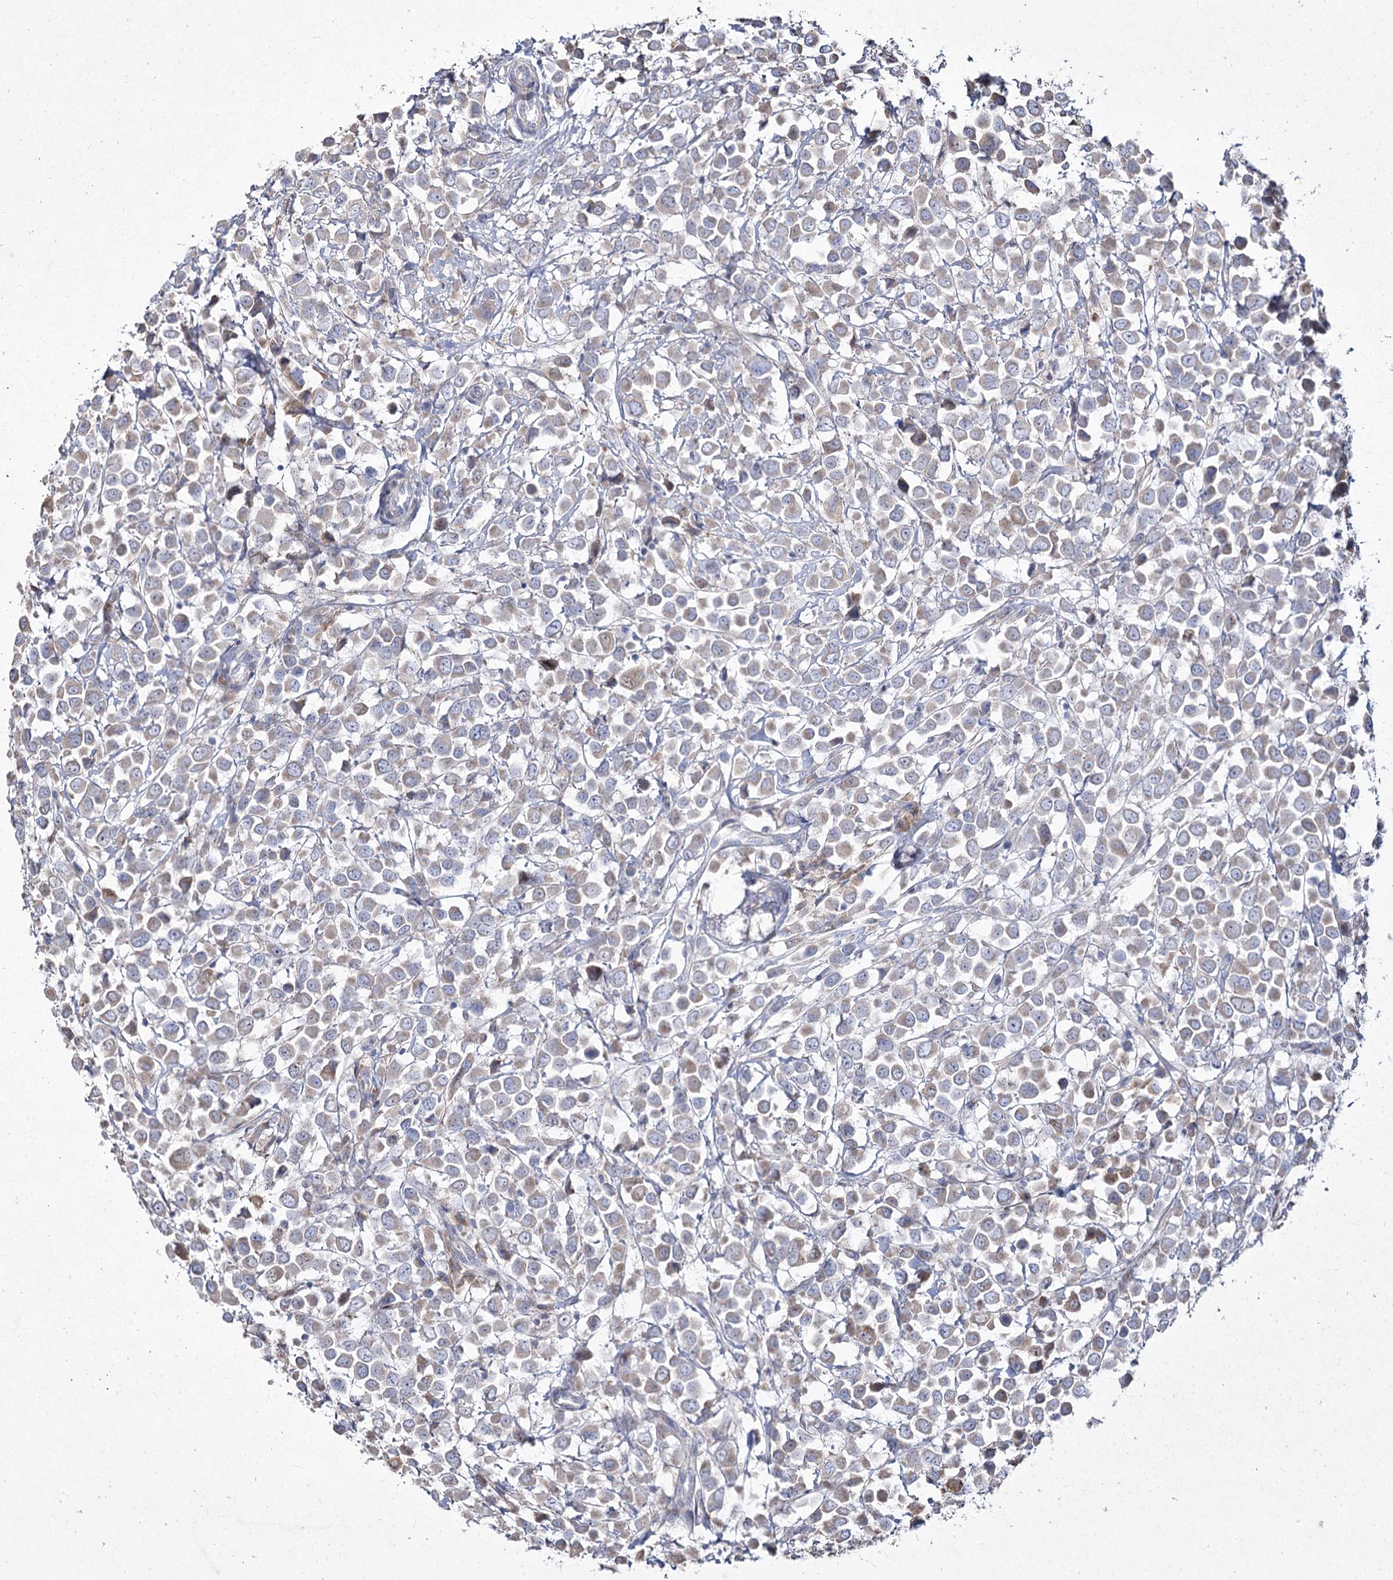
{"staining": {"intensity": "moderate", "quantity": "<25%", "location": "cytoplasmic/membranous"}, "tissue": "breast cancer", "cell_type": "Tumor cells", "image_type": "cancer", "snomed": [{"axis": "morphology", "description": "Duct carcinoma"}, {"axis": "topography", "description": "Breast"}], "caption": "High-magnification brightfield microscopy of breast cancer stained with DAB (3,3'-diaminobenzidine) (brown) and counterstained with hematoxylin (blue). tumor cells exhibit moderate cytoplasmic/membranous positivity is present in about<25% of cells.", "gene": "NIPAL4", "patient": {"sex": "female", "age": 61}}